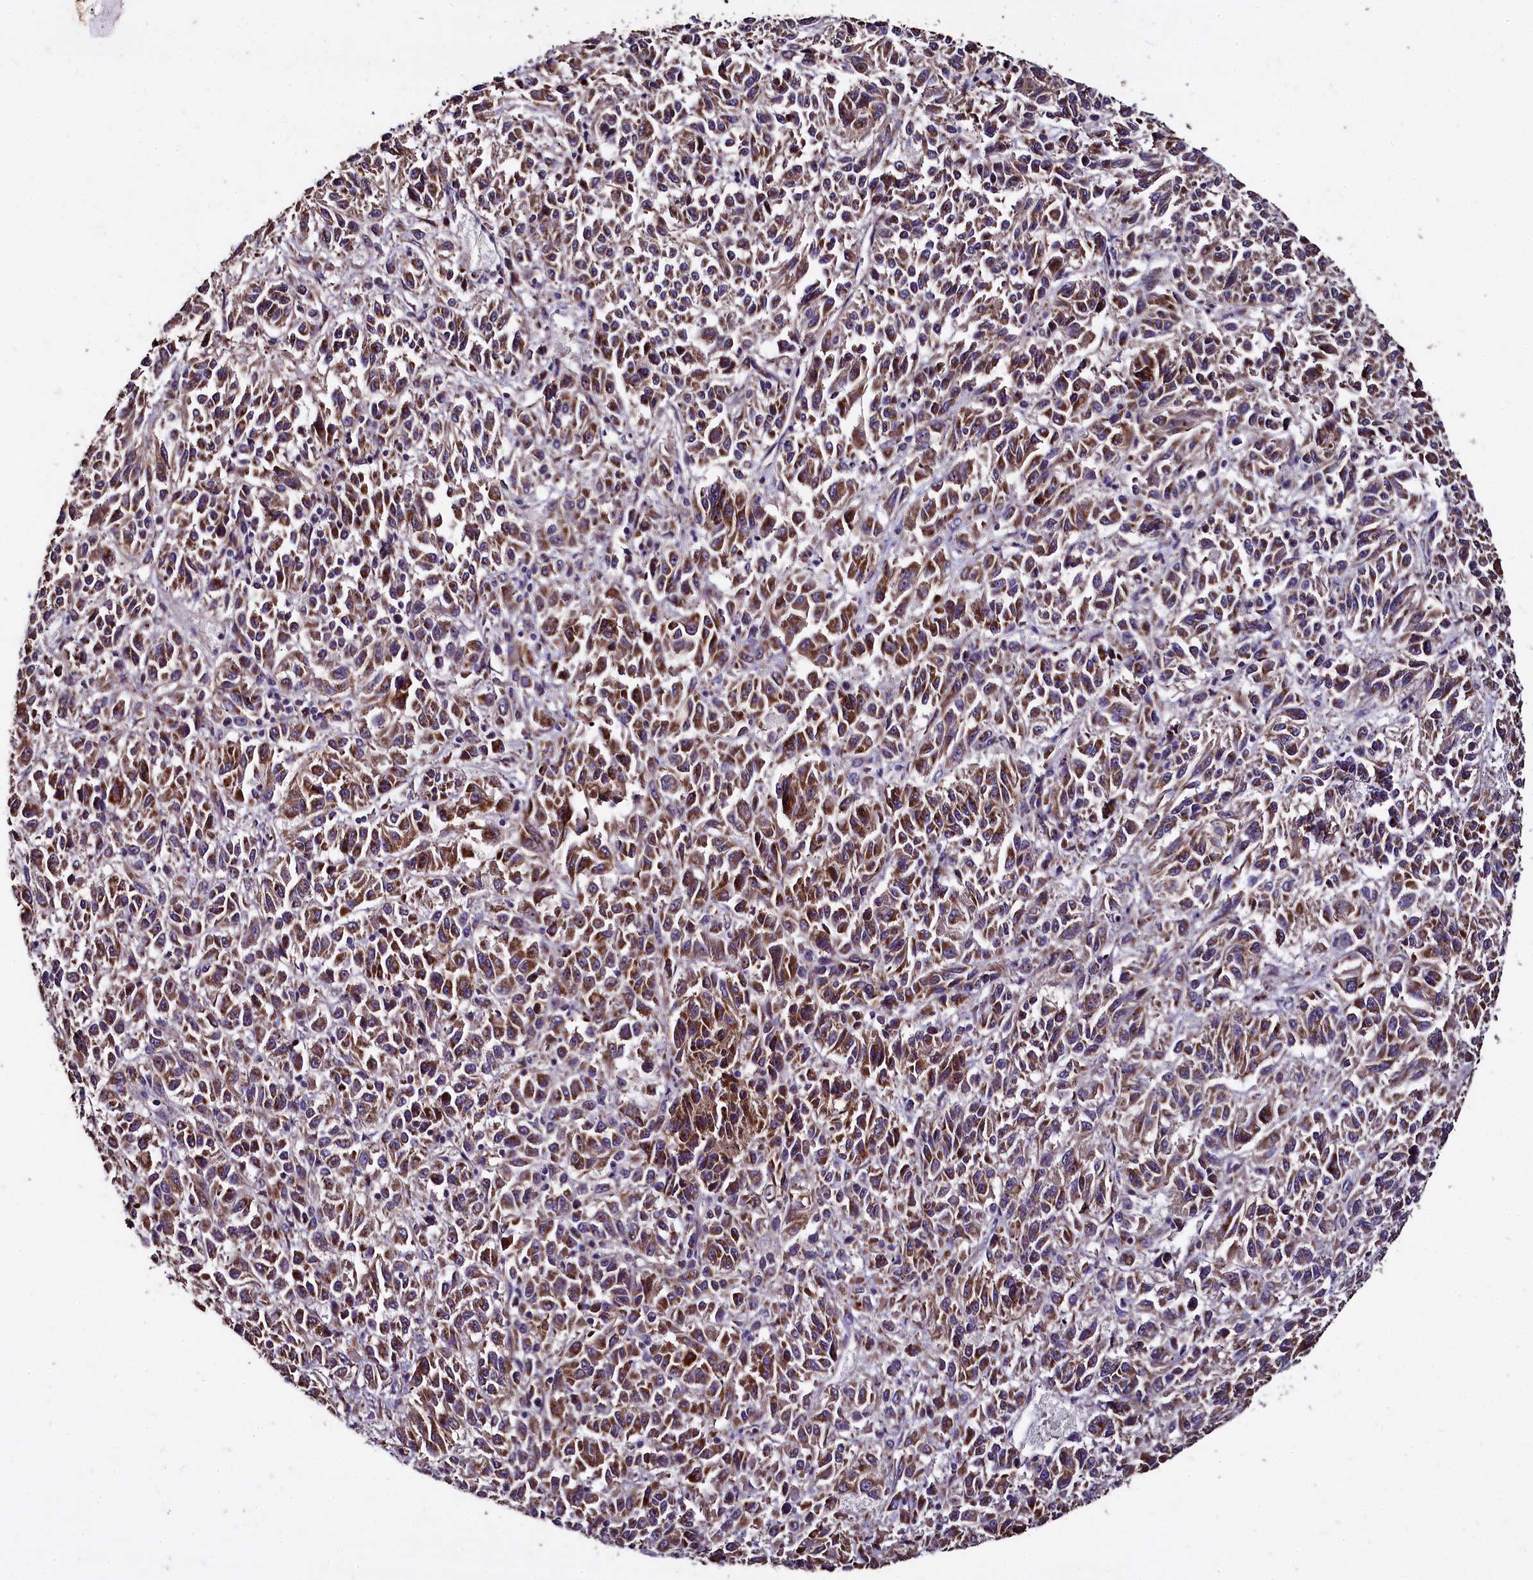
{"staining": {"intensity": "moderate", "quantity": ">75%", "location": "cytoplasmic/membranous"}, "tissue": "melanoma", "cell_type": "Tumor cells", "image_type": "cancer", "snomed": [{"axis": "morphology", "description": "Malignant melanoma, Metastatic site"}, {"axis": "topography", "description": "Lung"}], "caption": "Immunohistochemical staining of human melanoma displays medium levels of moderate cytoplasmic/membranous protein staining in approximately >75% of tumor cells.", "gene": "COQ9", "patient": {"sex": "male", "age": 64}}